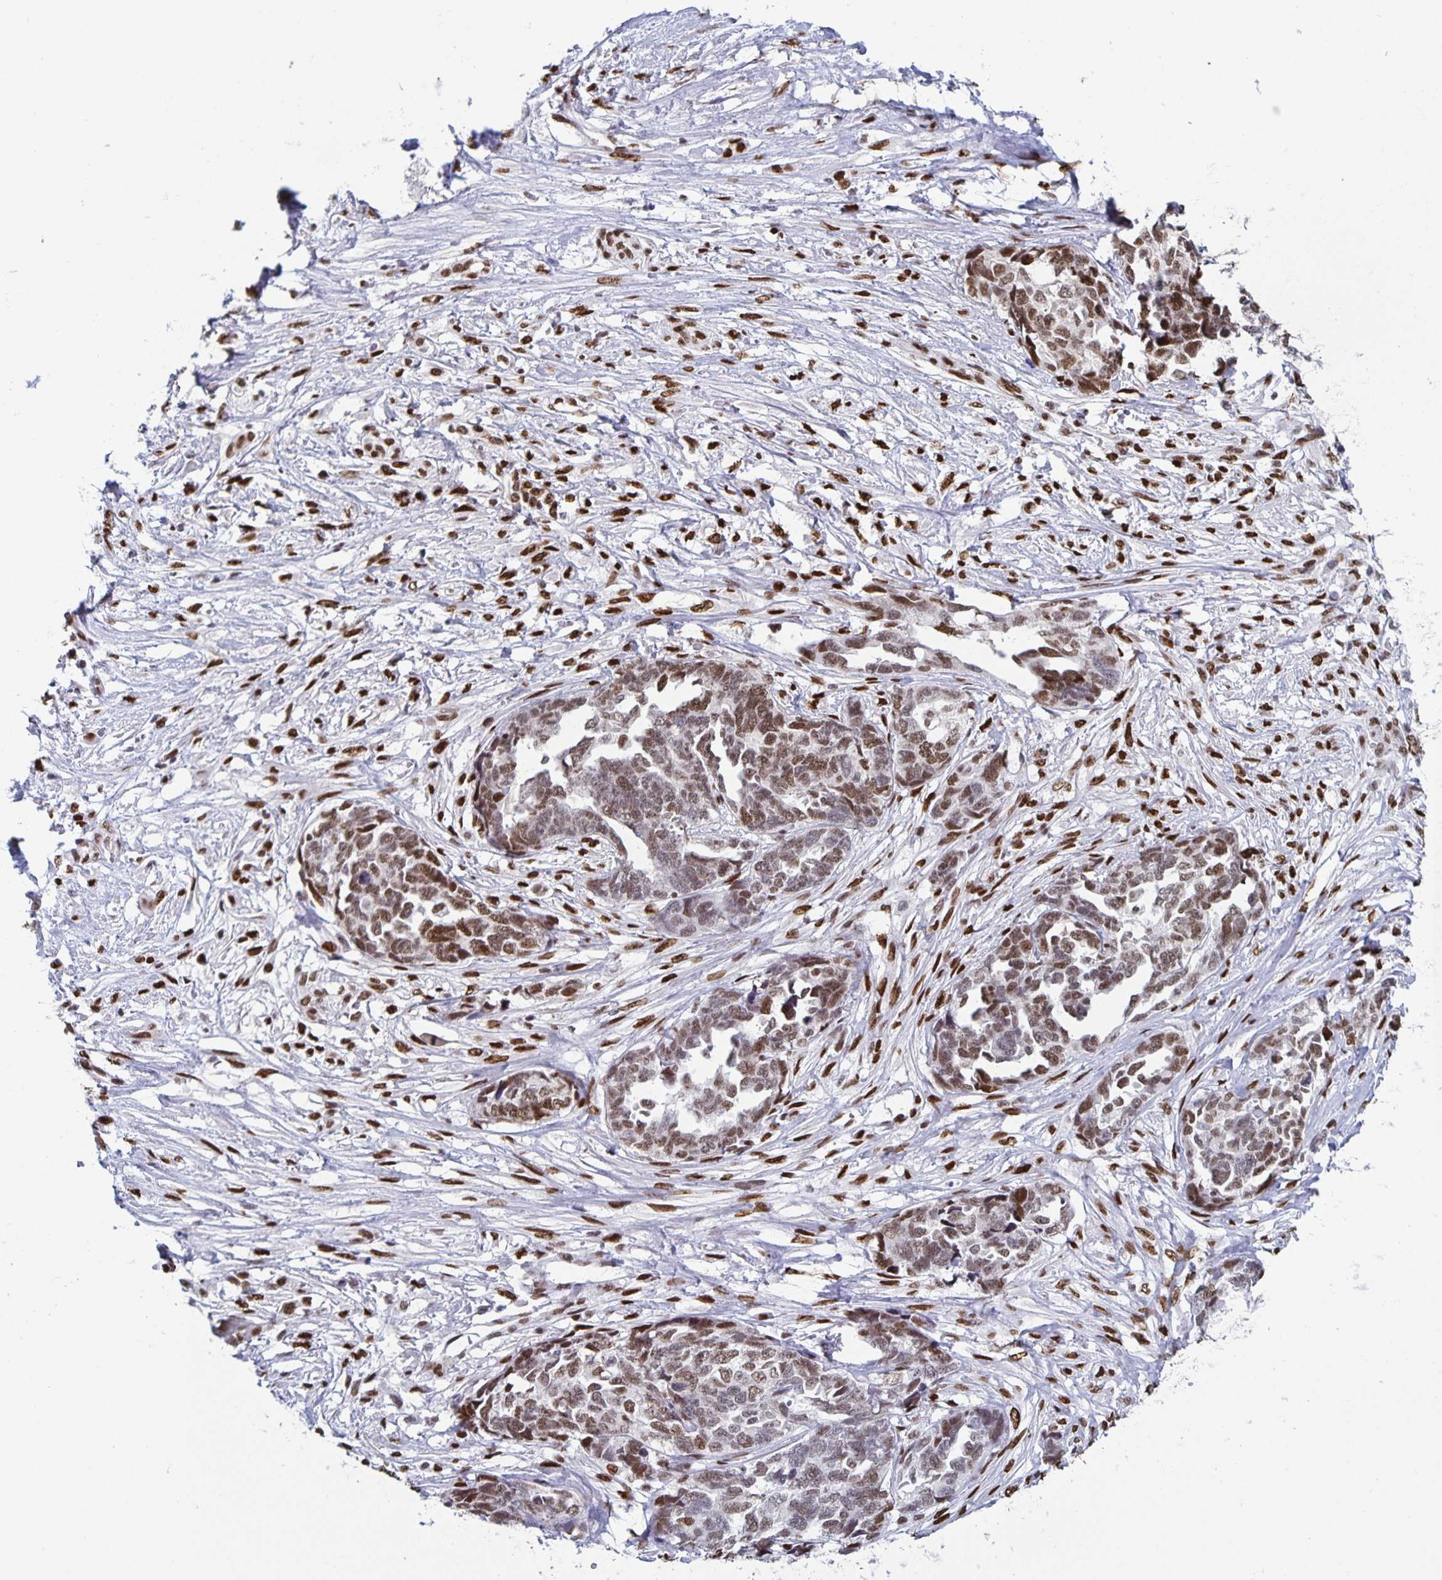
{"staining": {"intensity": "moderate", "quantity": ">75%", "location": "nuclear"}, "tissue": "ovarian cancer", "cell_type": "Tumor cells", "image_type": "cancer", "snomed": [{"axis": "morphology", "description": "Cystadenocarcinoma, serous, NOS"}, {"axis": "topography", "description": "Ovary"}], "caption": "Serous cystadenocarcinoma (ovarian) was stained to show a protein in brown. There is medium levels of moderate nuclear expression in approximately >75% of tumor cells. Immunohistochemistry stains the protein in brown and the nuclei are stained blue.", "gene": "JUND", "patient": {"sex": "female", "age": 69}}